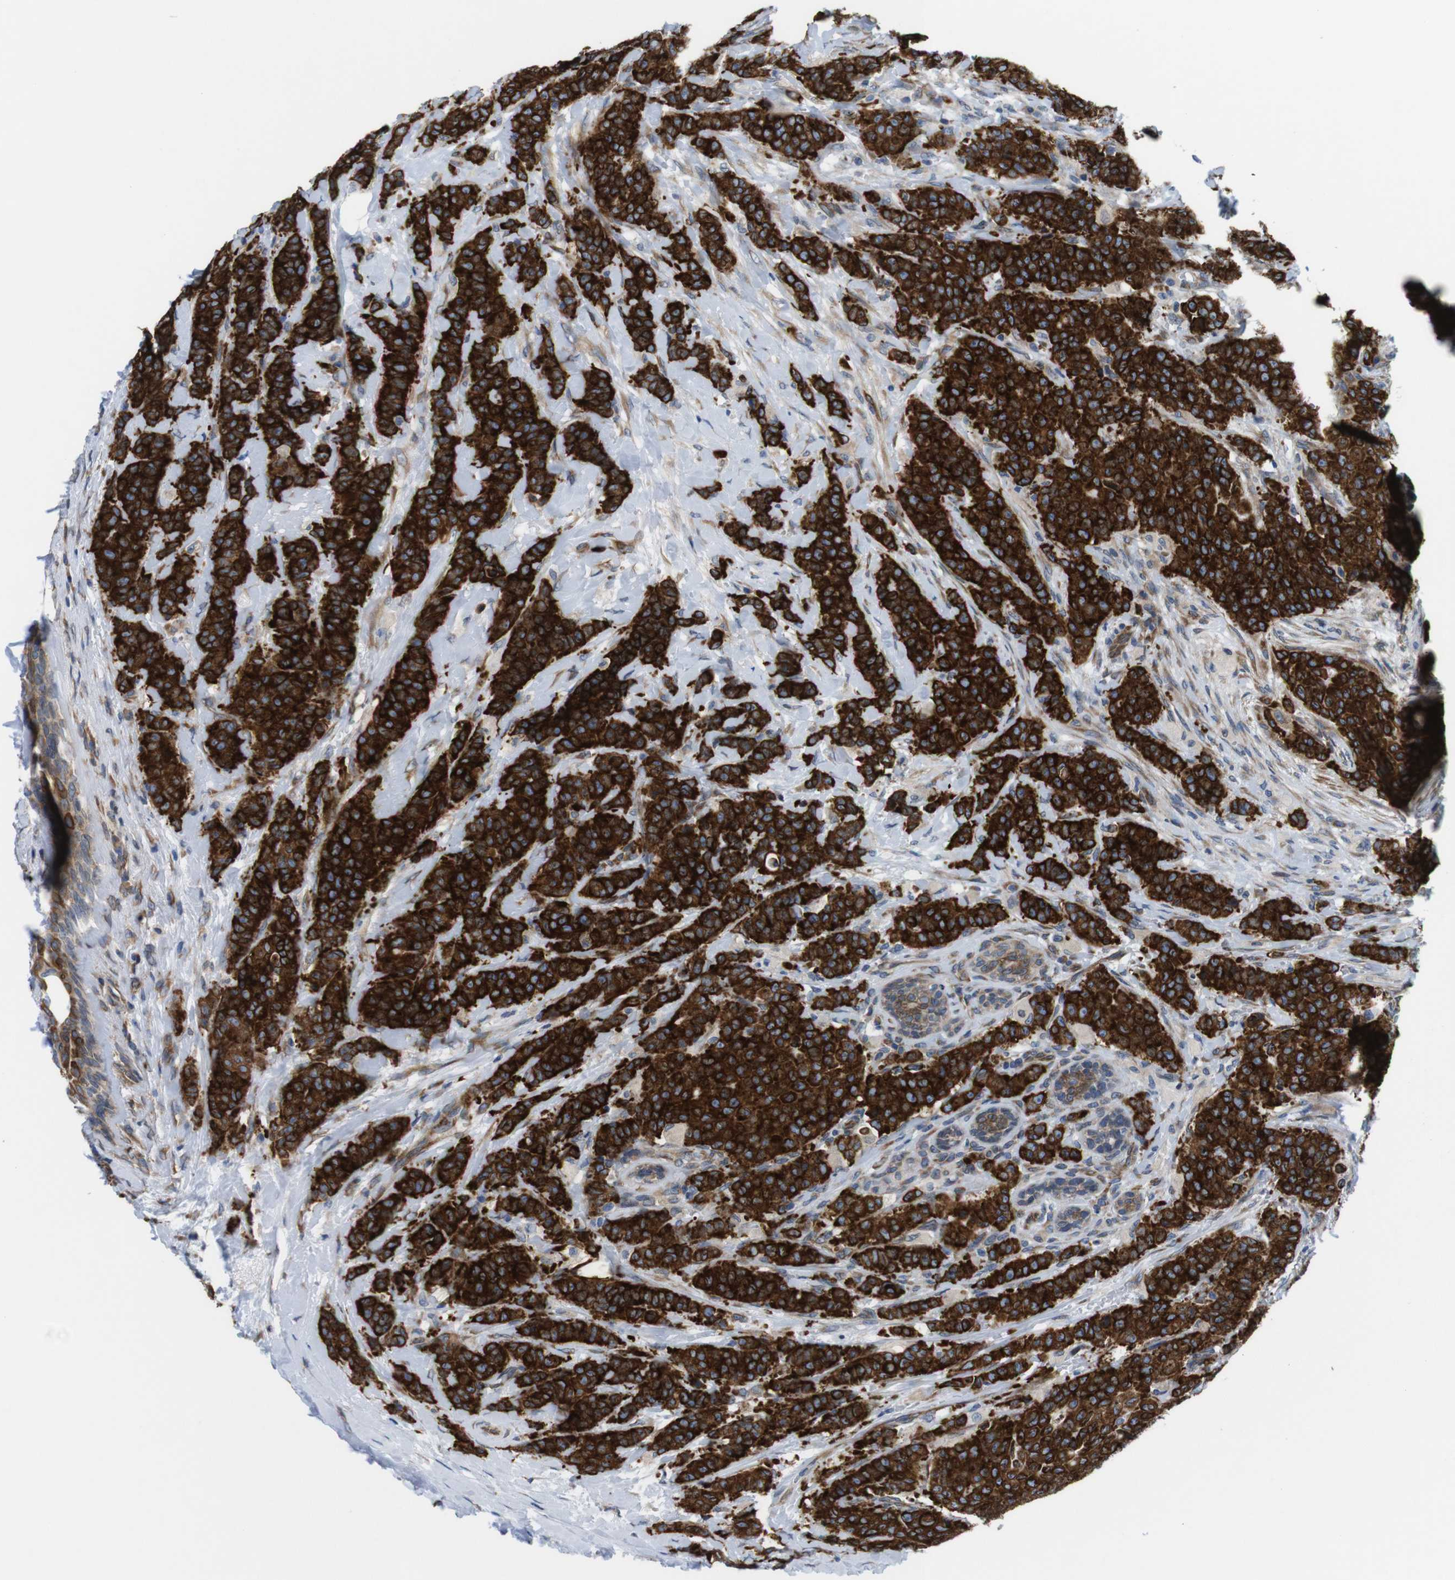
{"staining": {"intensity": "strong", "quantity": ">75%", "location": "cytoplasmic/membranous"}, "tissue": "breast cancer", "cell_type": "Tumor cells", "image_type": "cancer", "snomed": [{"axis": "morphology", "description": "Normal tissue, NOS"}, {"axis": "morphology", "description": "Duct carcinoma"}, {"axis": "topography", "description": "Breast"}], "caption": "Breast intraductal carcinoma was stained to show a protein in brown. There is high levels of strong cytoplasmic/membranous expression in about >75% of tumor cells.", "gene": "HACD3", "patient": {"sex": "female", "age": 40}}